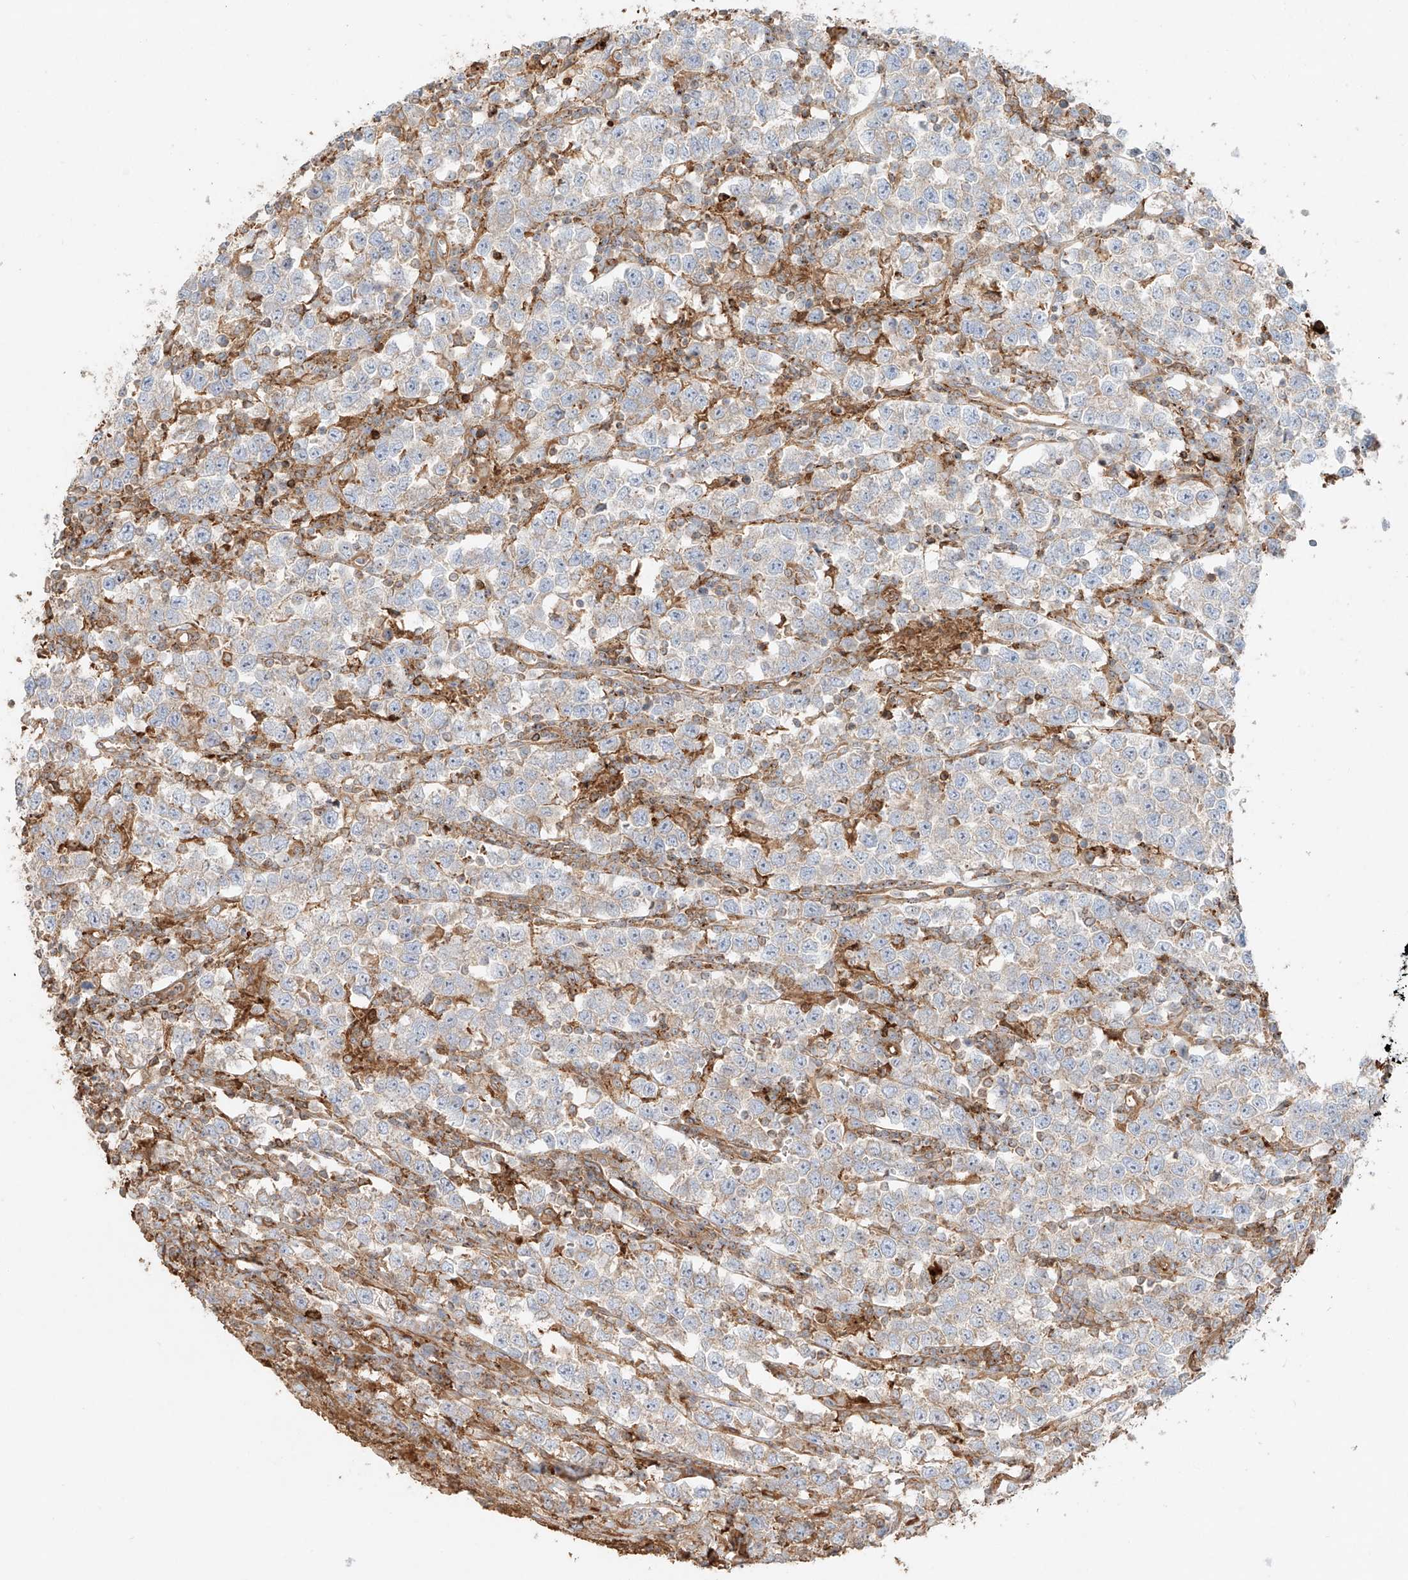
{"staining": {"intensity": "weak", "quantity": "25%-75%", "location": "cytoplasmic/membranous"}, "tissue": "testis cancer", "cell_type": "Tumor cells", "image_type": "cancer", "snomed": [{"axis": "morphology", "description": "Normal tissue, NOS"}, {"axis": "morphology", "description": "Seminoma, NOS"}, {"axis": "topography", "description": "Testis"}], "caption": "This photomicrograph exhibits IHC staining of human seminoma (testis), with low weak cytoplasmic/membranous staining in about 25%-75% of tumor cells.", "gene": "SNX9", "patient": {"sex": "male", "age": 43}}